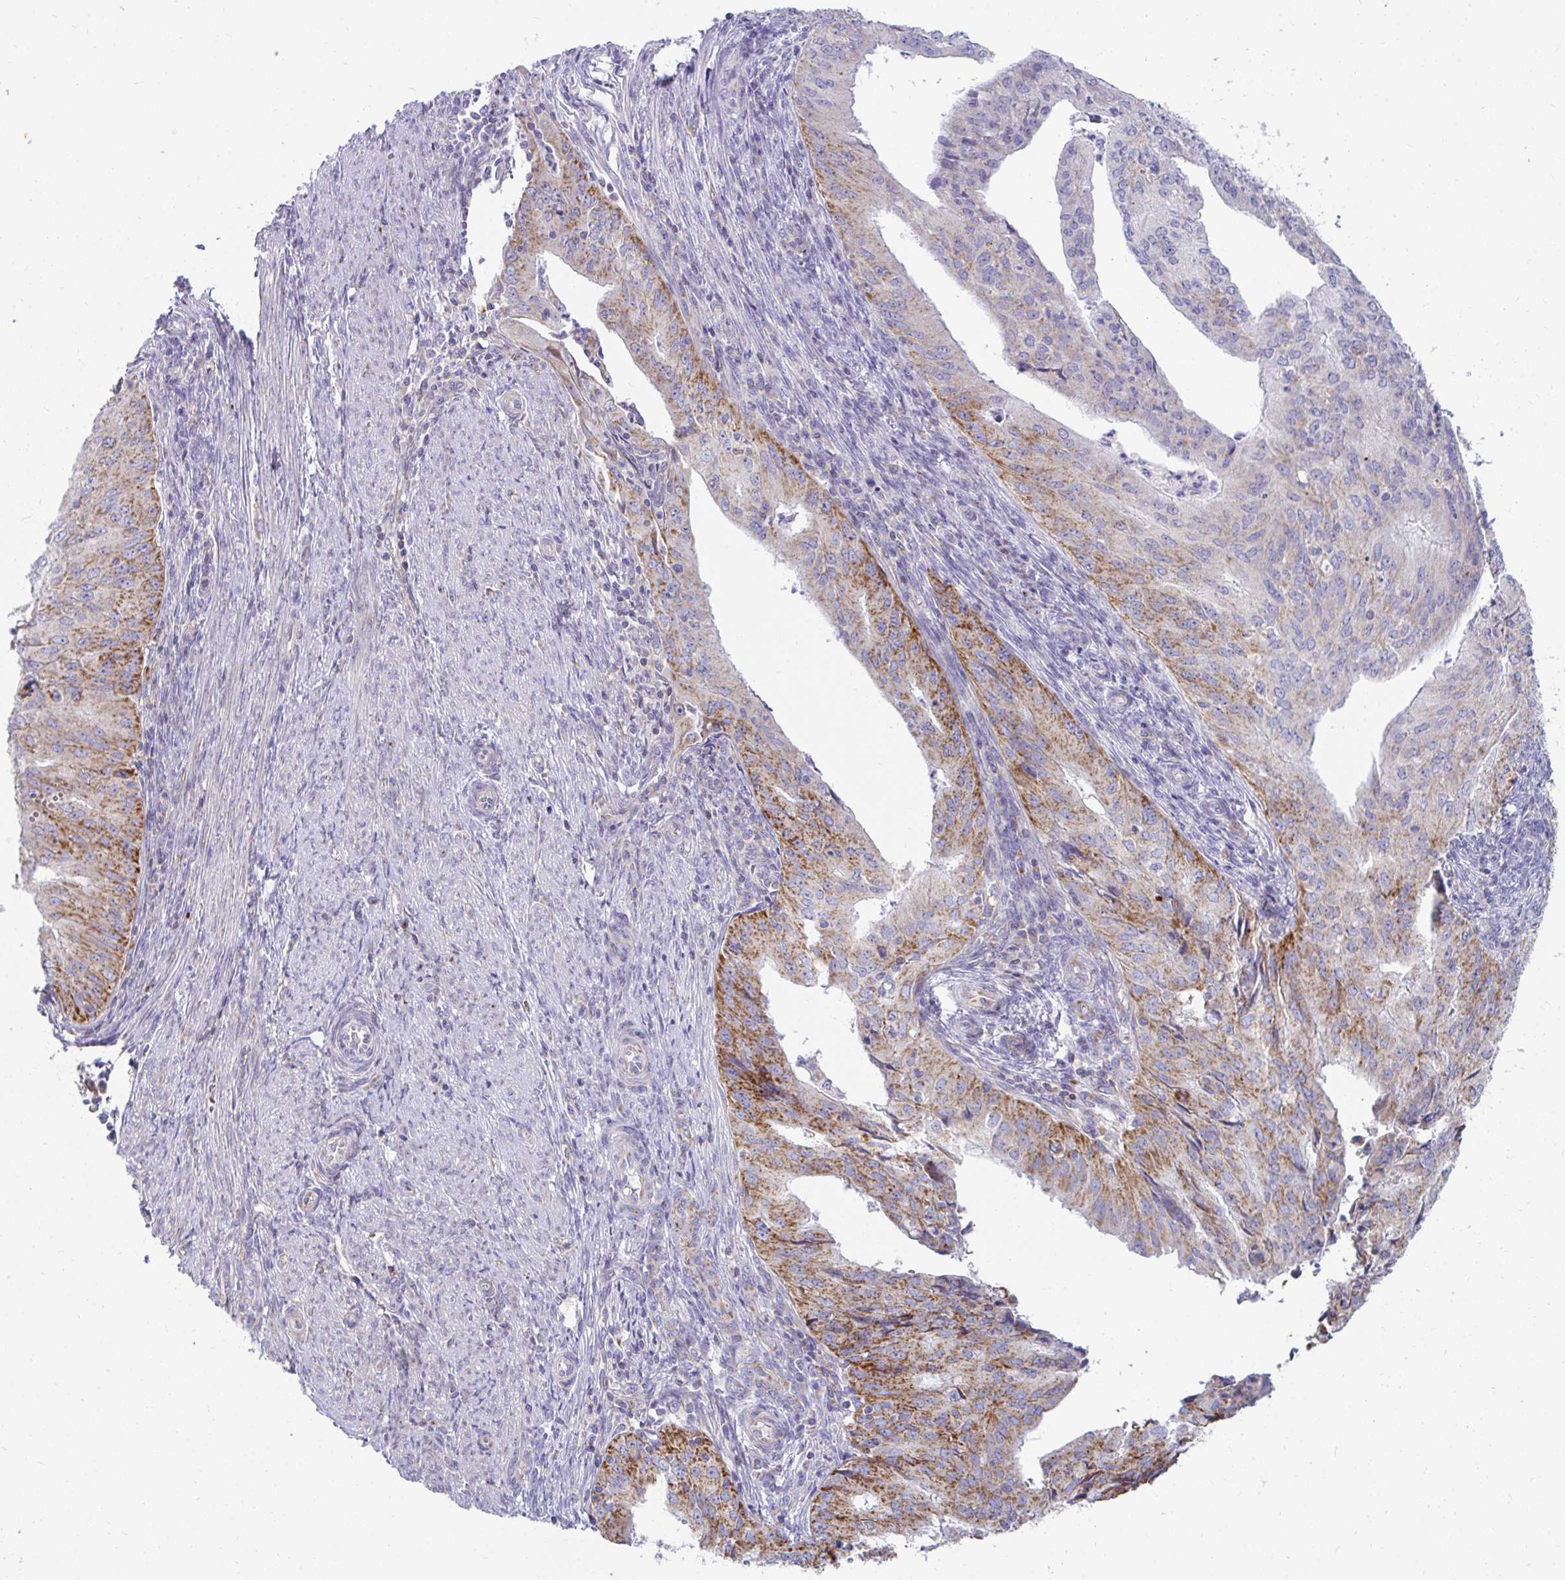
{"staining": {"intensity": "moderate", "quantity": "25%-75%", "location": "cytoplasmic/membranous"}, "tissue": "endometrial cancer", "cell_type": "Tumor cells", "image_type": "cancer", "snomed": [{"axis": "morphology", "description": "Adenocarcinoma, NOS"}, {"axis": "topography", "description": "Endometrium"}], "caption": "Immunohistochemistry (IHC) (DAB (3,3'-diaminobenzidine)) staining of human adenocarcinoma (endometrial) shows moderate cytoplasmic/membranous protein expression in about 25%-75% of tumor cells. Using DAB (brown) and hematoxylin (blue) stains, captured at high magnification using brightfield microscopy.", "gene": "EXOC5", "patient": {"sex": "female", "age": 50}}